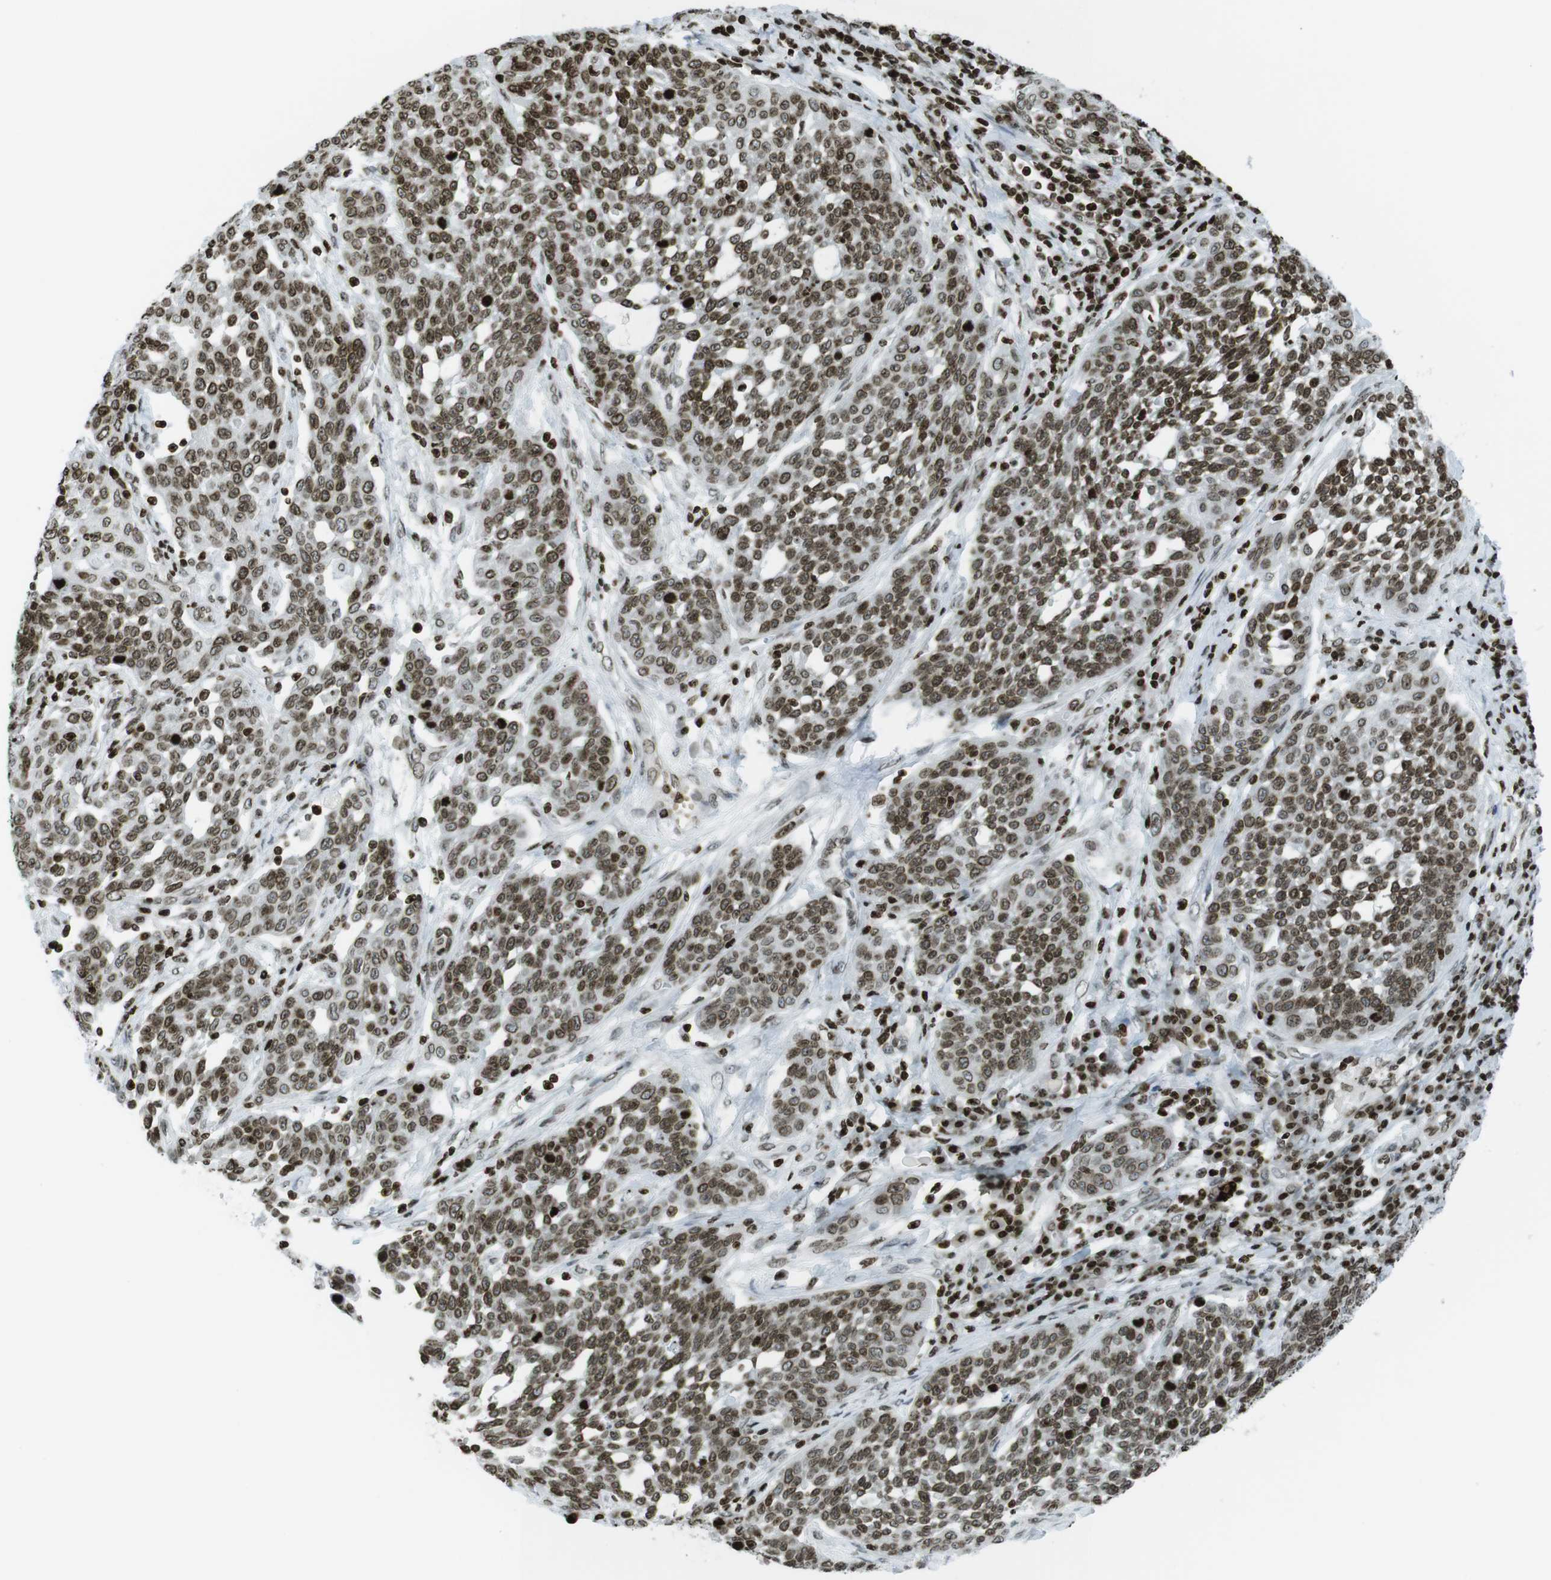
{"staining": {"intensity": "strong", "quantity": ">75%", "location": "nuclear"}, "tissue": "cervical cancer", "cell_type": "Tumor cells", "image_type": "cancer", "snomed": [{"axis": "morphology", "description": "Squamous cell carcinoma, NOS"}, {"axis": "topography", "description": "Cervix"}], "caption": "Cervical squamous cell carcinoma stained with a brown dye shows strong nuclear positive expression in about >75% of tumor cells.", "gene": "H2AC8", "patient": {"sex": "female", "age": 34}}